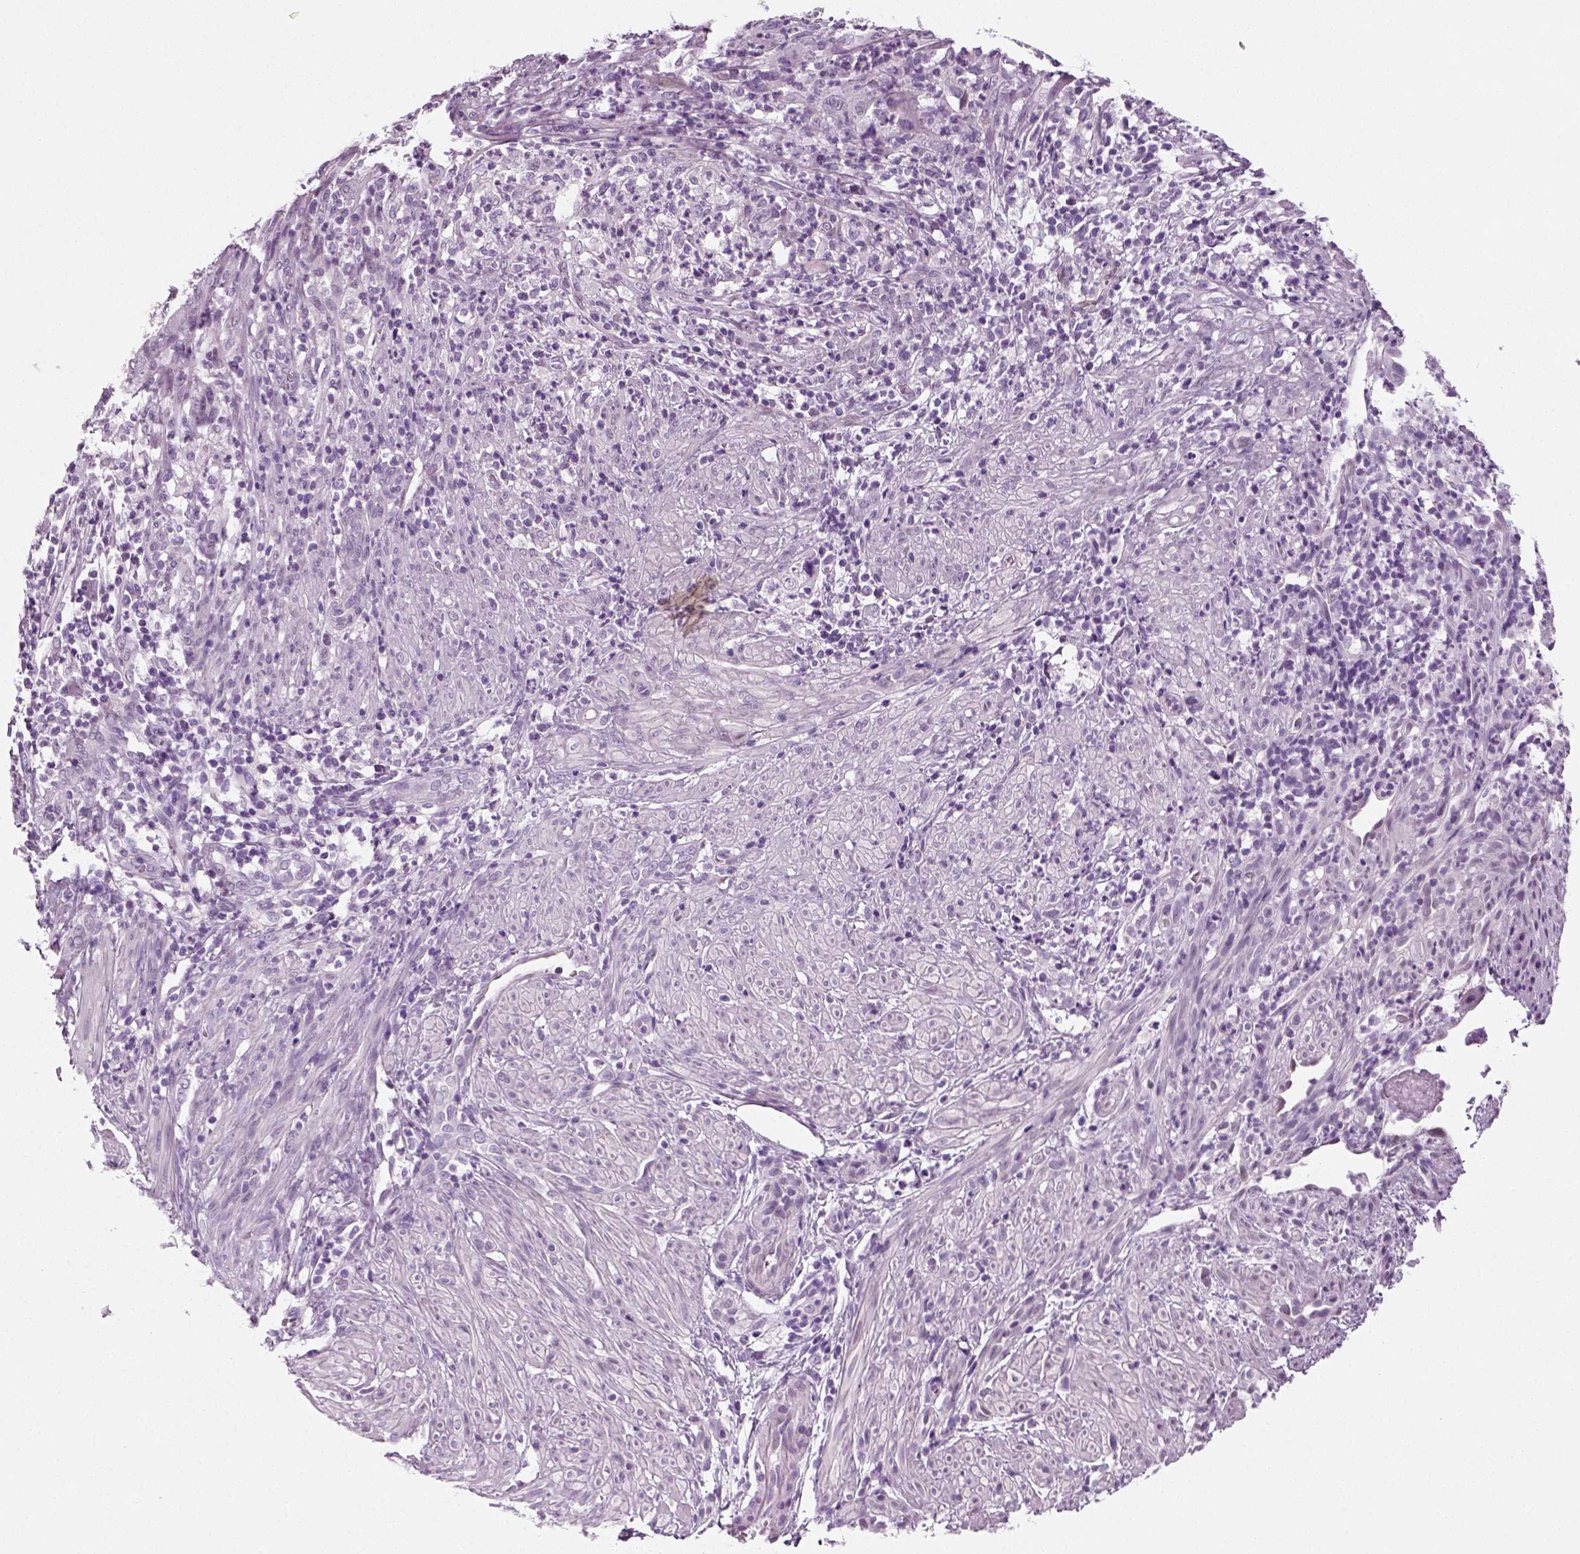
{"staining": {"intensity": "negative", "quantity": "none", "location": "none"}, "tissue": "endometrial cancer", "cell_type": "Tumor cells", "image_type": "cancer", "snomed": [{"axis": "morphology", "description": "Adenocarcinoma, NOS"}, {"axis": "topography", "description": "Endometrium"}], "caption": "This is an immunohistochemistry (IHC) photomicrograph of endometrial cancer (adenocarcinoma). There is no positivity in tumor cells.", "gene": "SPATA31E1", "patient": {"sex": "female", "age": 51}}